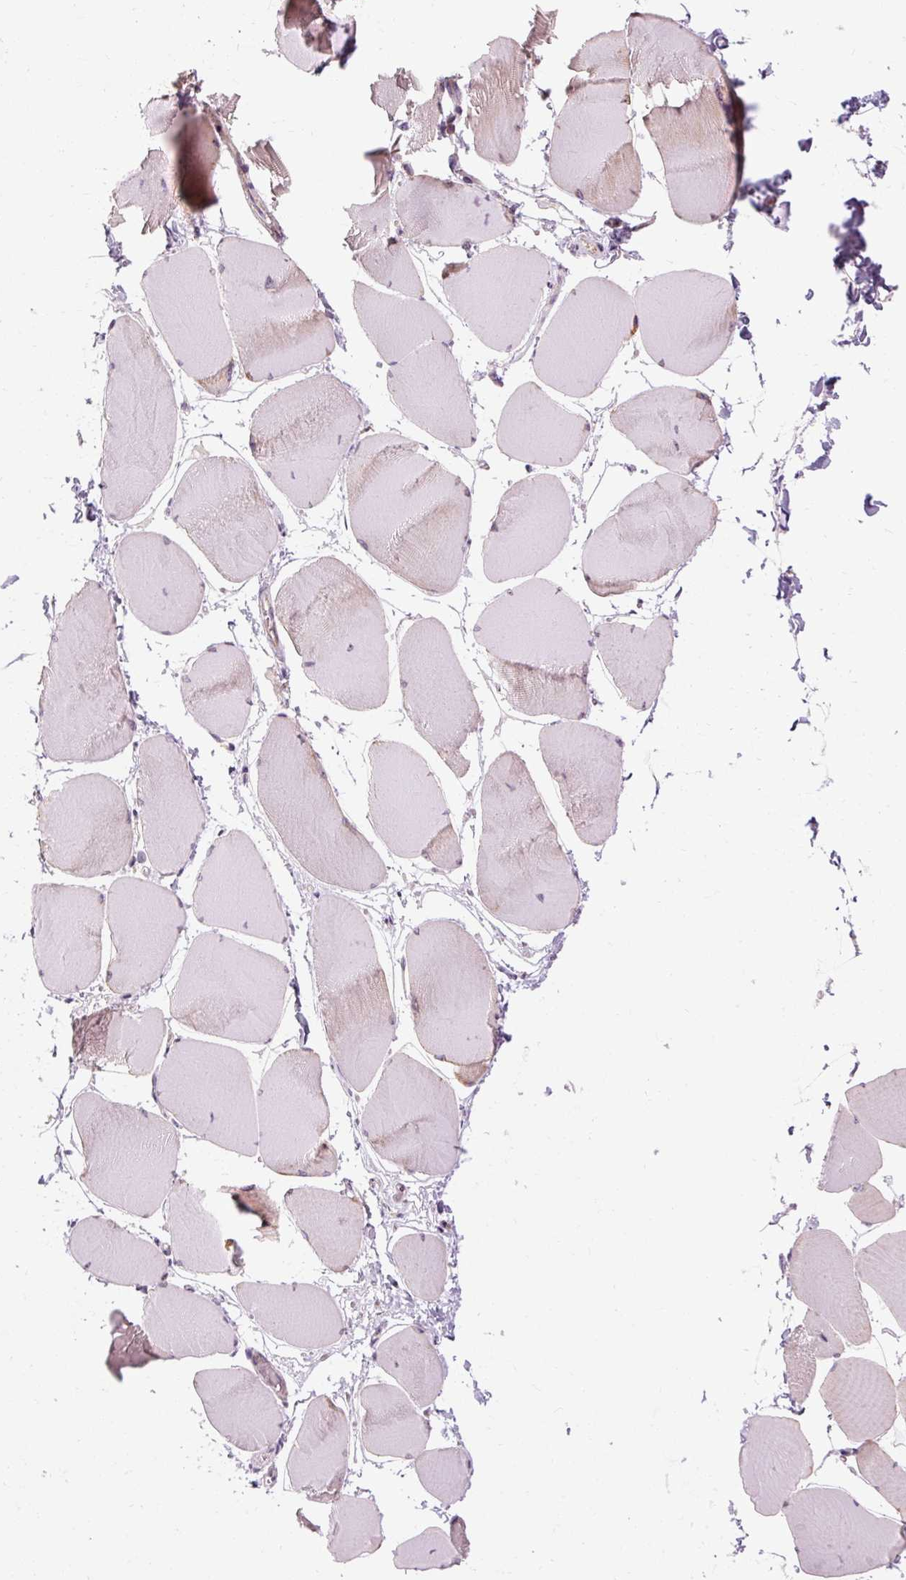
{"staining": {"intensity": "moderate", "quantity": "<25%", "location": "cytoplasmic/membranous"}, "tissue": "skeletal muscle", "cell_type": "Myocytes", "image_type": "normal", "snomed": [{"axis": "morphology", "description": "Normal tissue, NOS"}, {"axis": "topography", "description": "Skeletal muscle"}], "caption": "Myocytes show moderate cytoplasmic/membranous expression in about <25% of cells in benign skeletal muscle.", "gene": "PRSS48", "patient": {"sex": "male", "age": 25}}